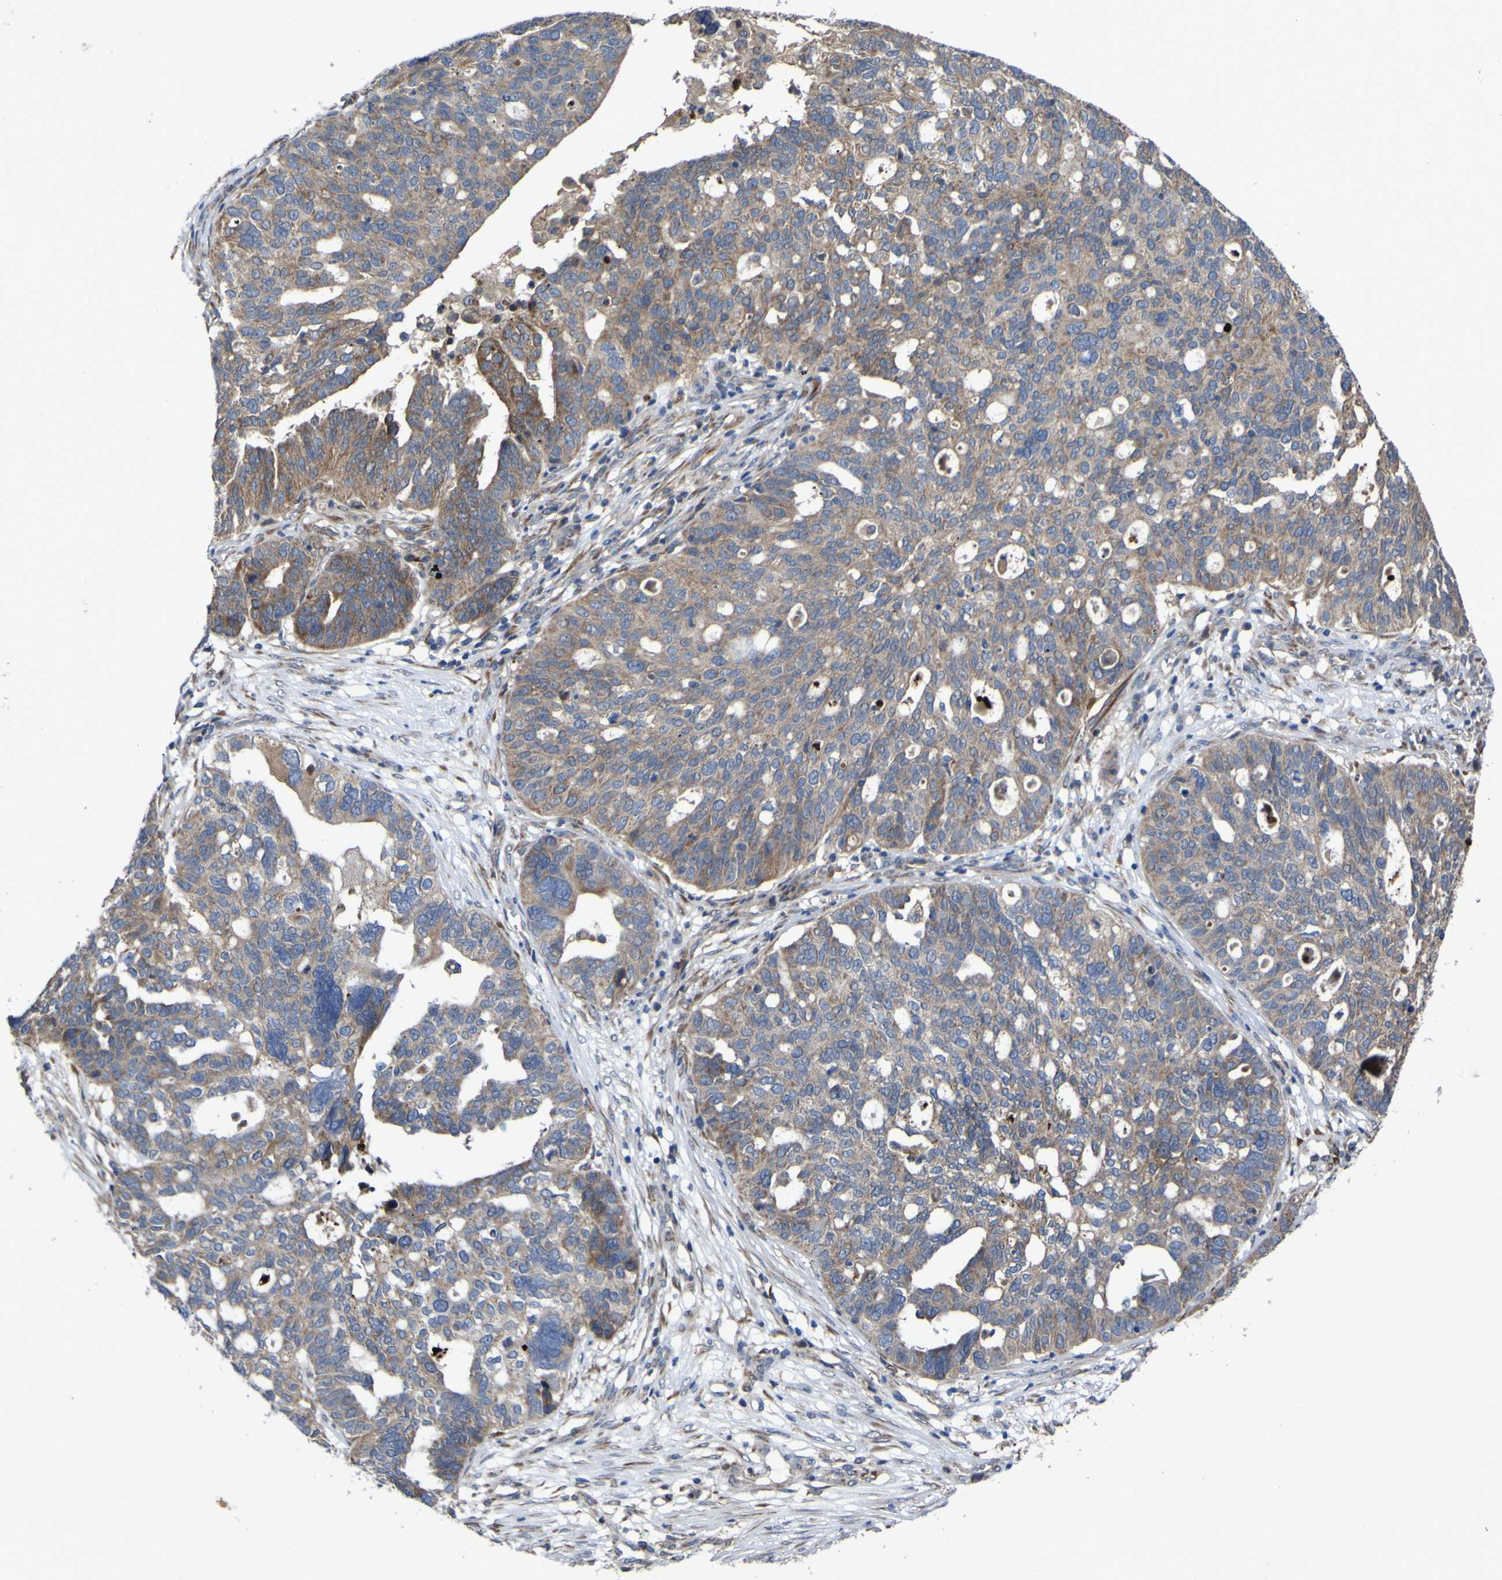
{"staining": {"intensity": "moderate", "quantity": ">75%", "location": "cytoplasmic/membranous"}, "tissue": "ovarian cancer", "cell_type": "Tumor cells", "image_type": "cancer", "snomed": [{"axis": "morphology", "description": "Cystadenocarcinoma, serous, NOS"}, {"axis": "topography", "description": "Ovary"}], "caption": "Tumor cells show moderate cytoplasmic/membranous positivity in about >75% of cells in ovarian serous cystadenocarcinoma.", "gene": "IRAK2", "patient": {"sex": "female", "age": 59}}